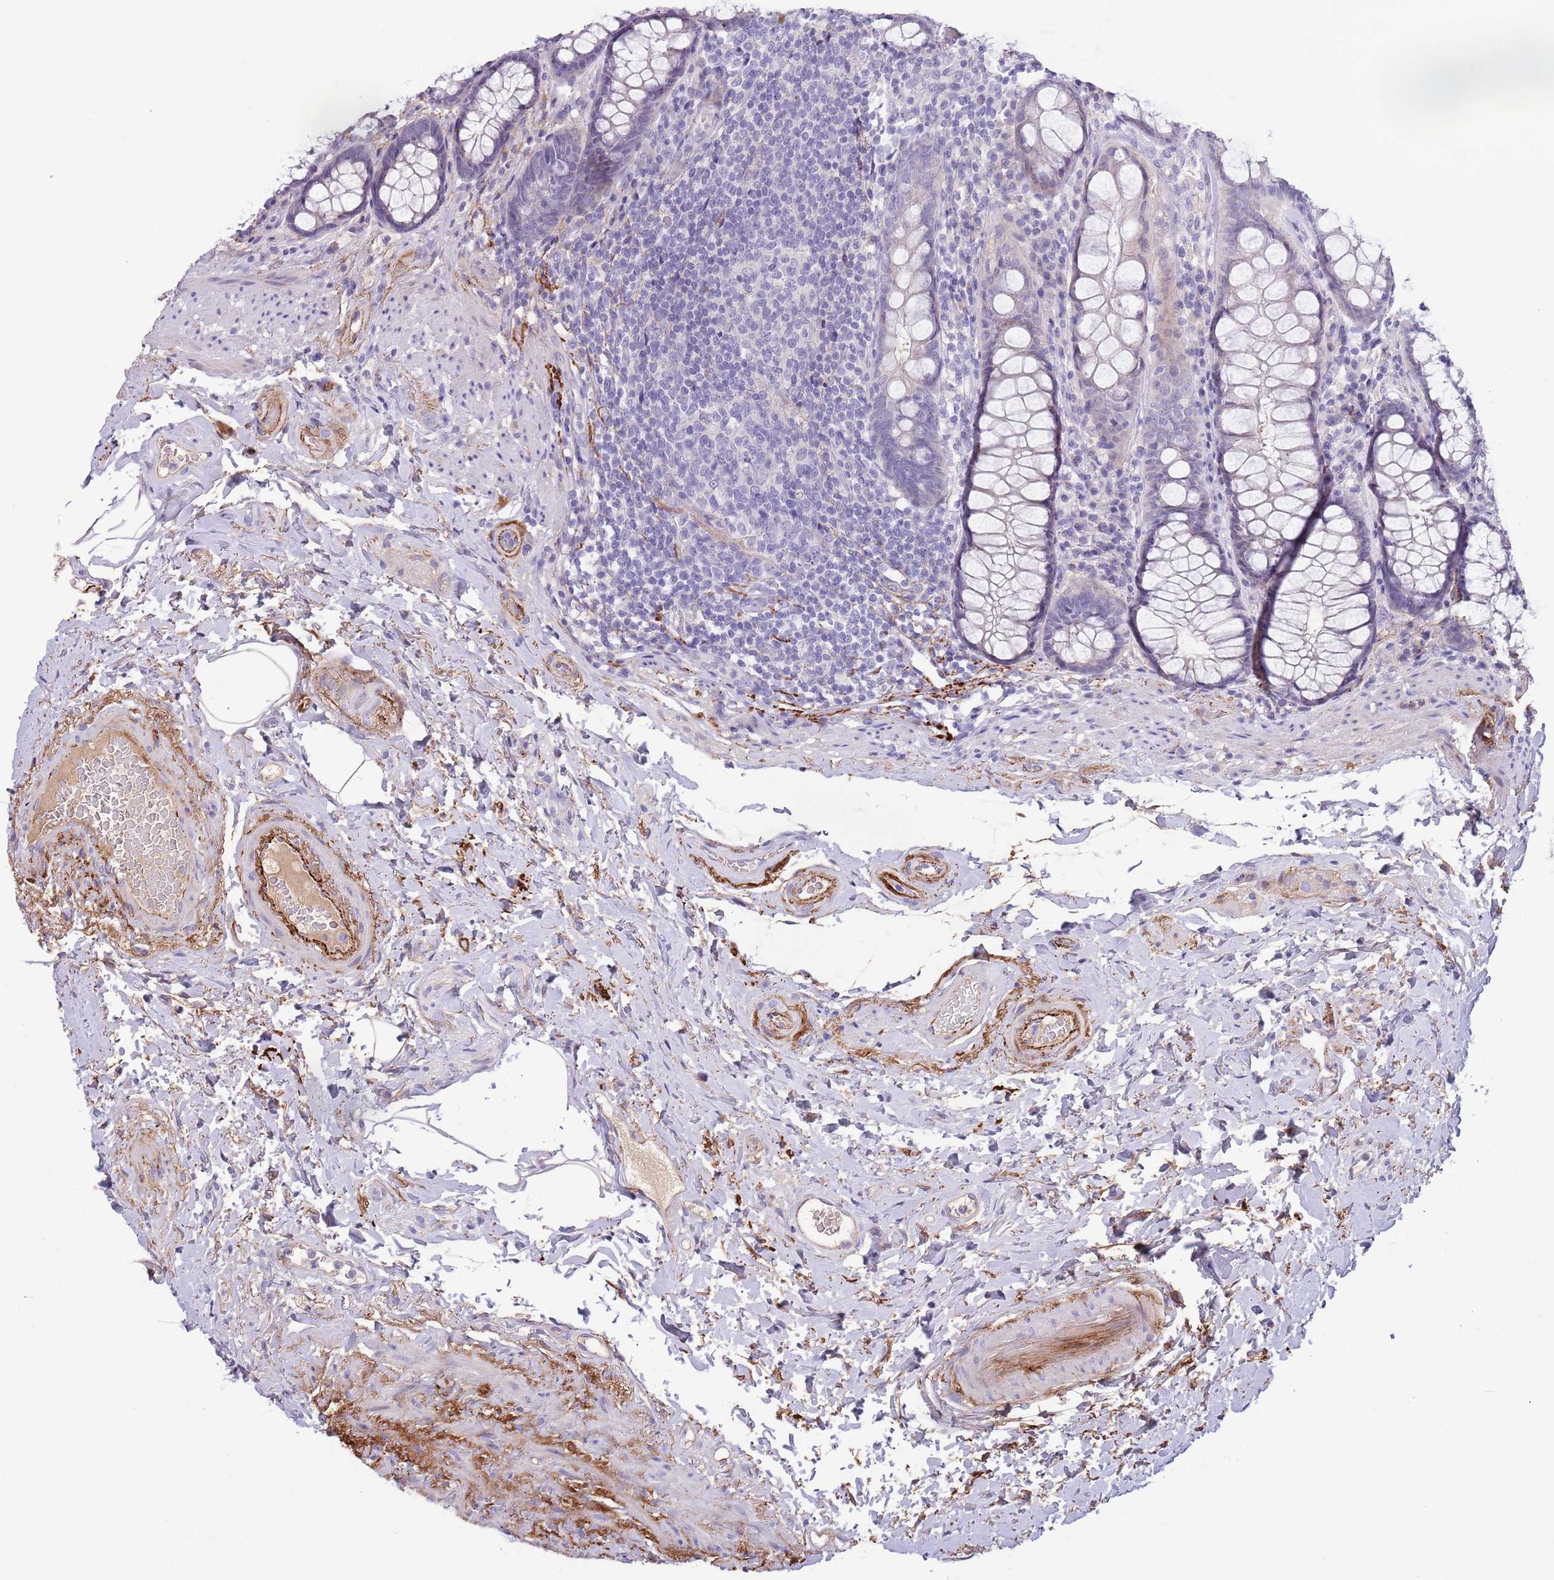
{"staining": {"intensity": "negative", "quantity": "none", "location": "none"}, "tissue": "rectum", "cell_type": "Glandular cells", "image_type": "normal", "snomed": [{"axis": "morphology", "description": "Normal tissue, NOS"}, {"axis": "topography", "description": "Rectum"}], "caption": "A micrograph of human rectum is negative for staining in glandular cells. The staining was performed using DAB to visualize the protein expression in brown, while the nuclei were stained in blue with hematoxylin (Magnification: 20x).", "gene": "LEPROTL1", "patient": {"sex": "male", "age": 83}}